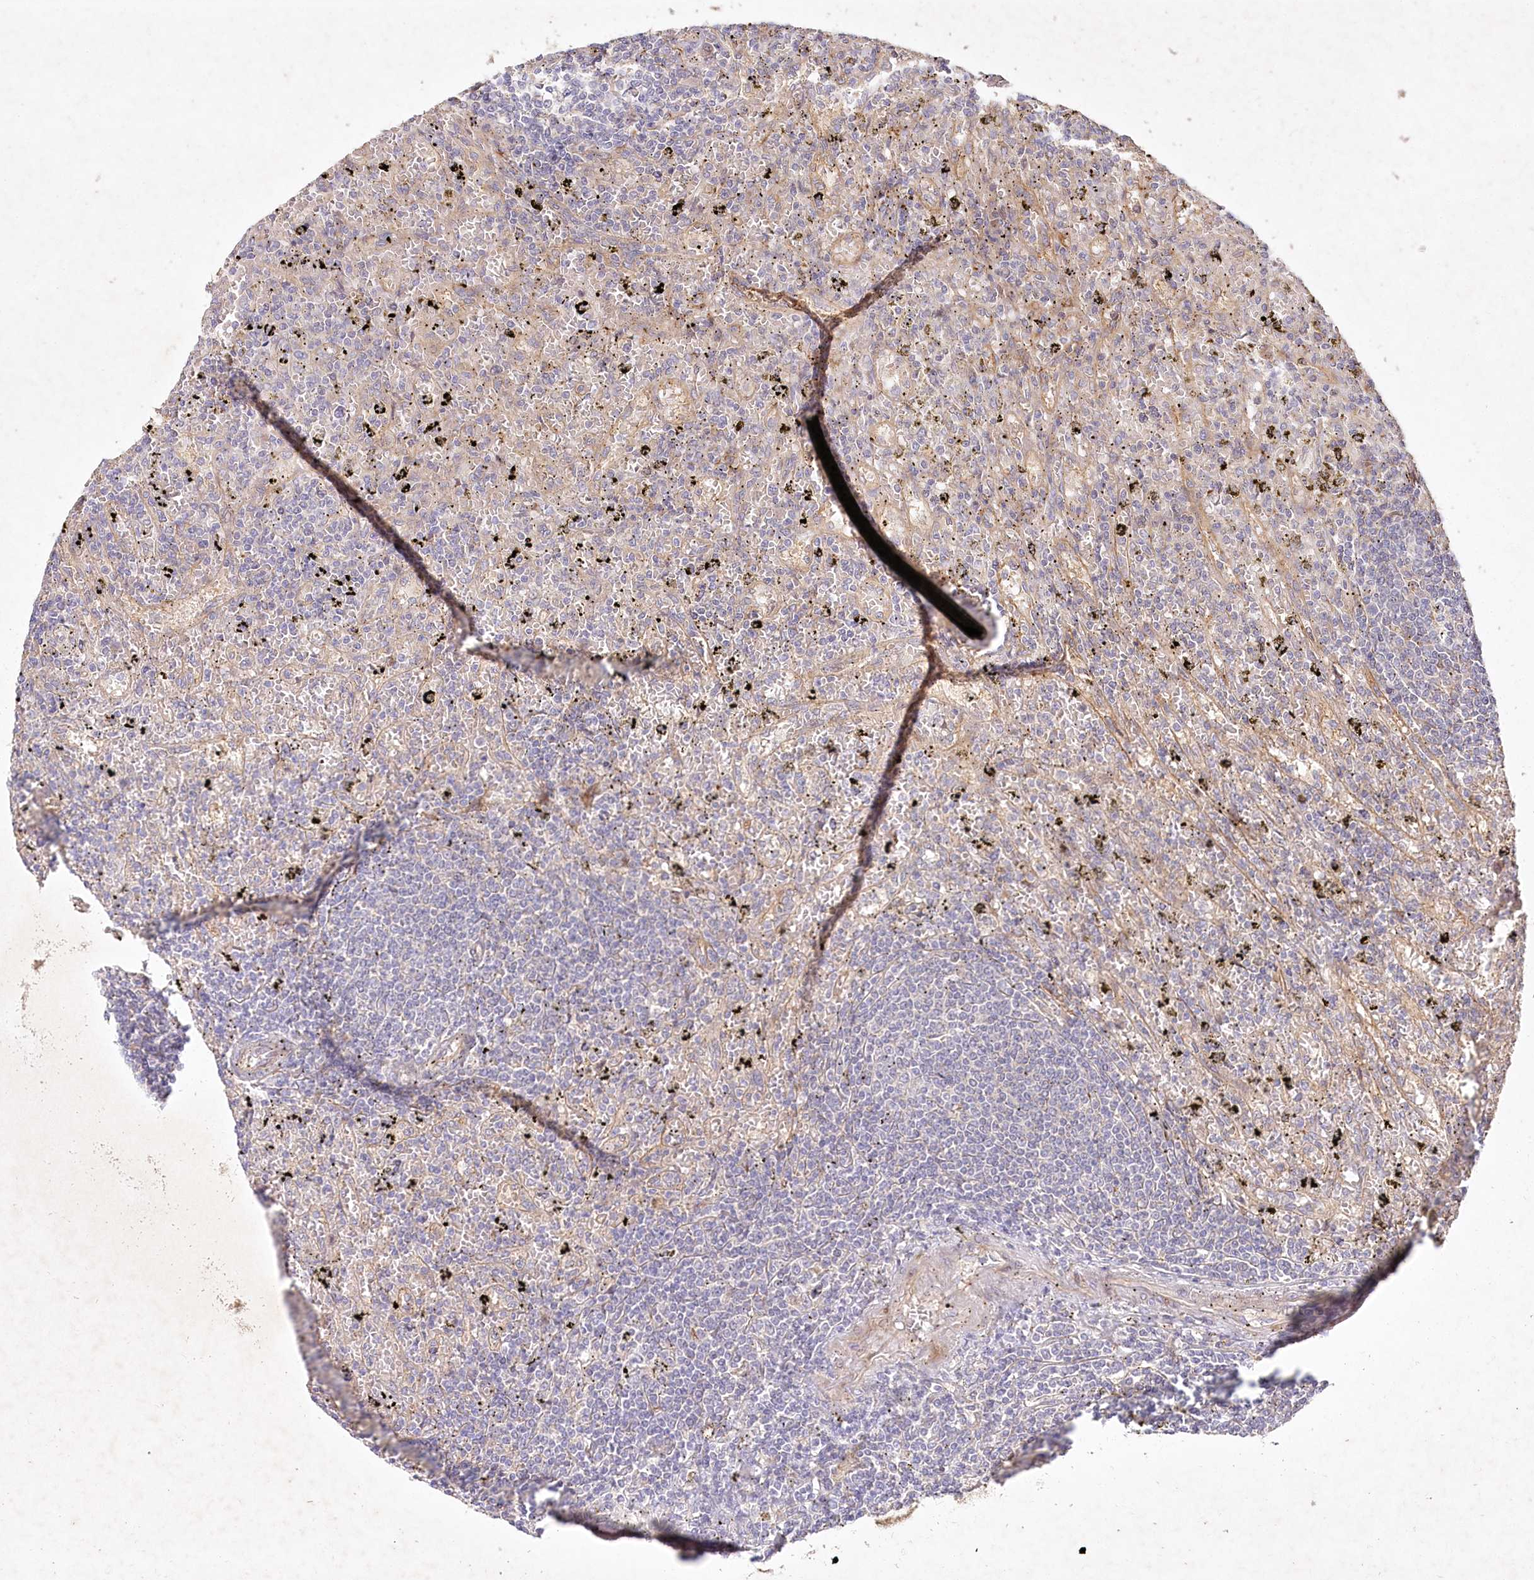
{"staining": {"intensity": "negative", "quantity": "none", "location": "none"}, "tissue": "lymphoma", "cell_type": "Tumor cells", "image_type": "cancer", "snomed": [{"axis": "morphology", "description": "Malignant lymphoma, non-Hodgkin's type, Low grade"}, {"axis": "topography", "description": "Spleen"}], "caption": "IHC of low-grade malignant lymphoma, non-Hodgkin's type shows no positivity in tumor cells. (Immunohistochemistry (ihc), brightfield microscopy, high magnification).", "gene": "IRAK1BP1", "patient": {"sex": "male", "age": 76}}